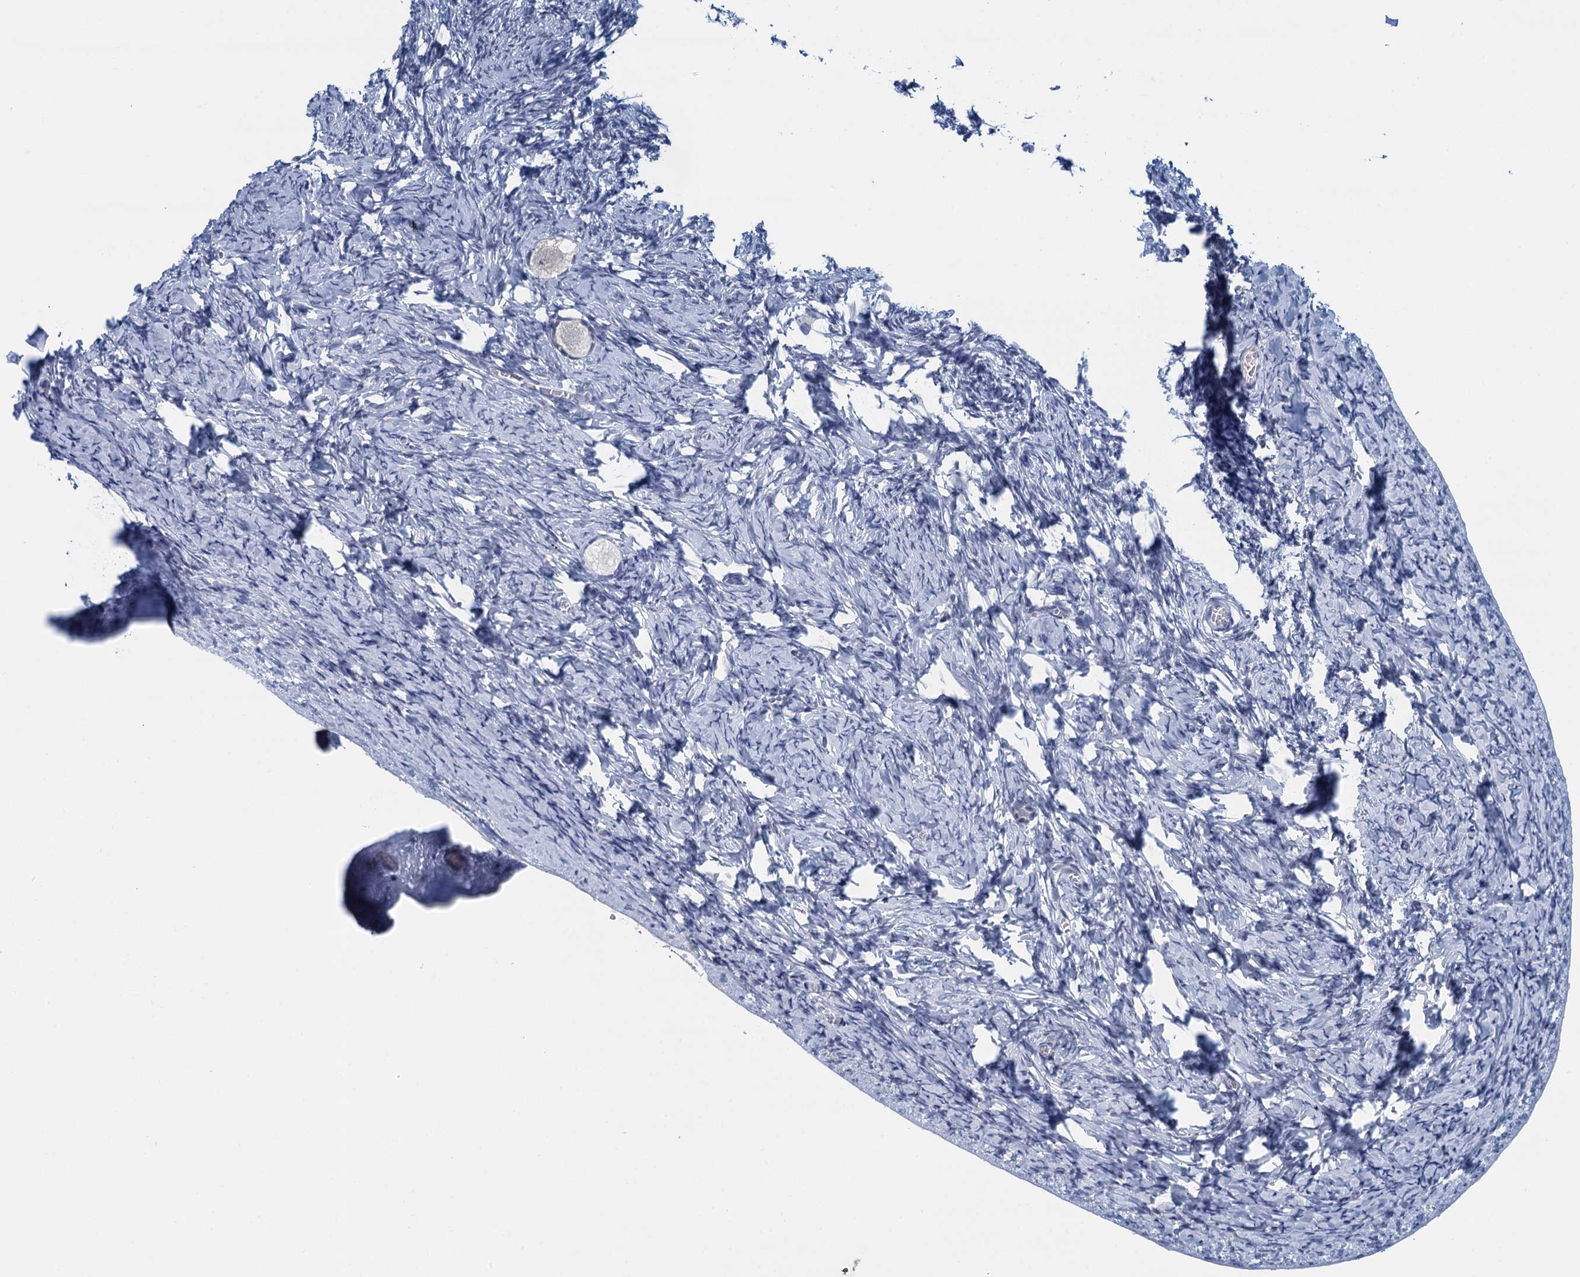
{"staining": {"intensity": "negative", "quantity": "none", "location": "none"}, "tissue": "ovary", "cell_type": "Follicle cells", "image_type": "normal", "snomed": [{"axis": "morphology", "description": "Normal tissue, NOS"}, {"axis": "topography", "description": "Ovary"}], "caption": "A high-resolution image shows IHC staining of normal ovary, which reveals no significant staining in follicle cells. Nuclei are stained in blue.", "gene": "EPS8L1", "patient": {"sex": "female", "age": 27}}